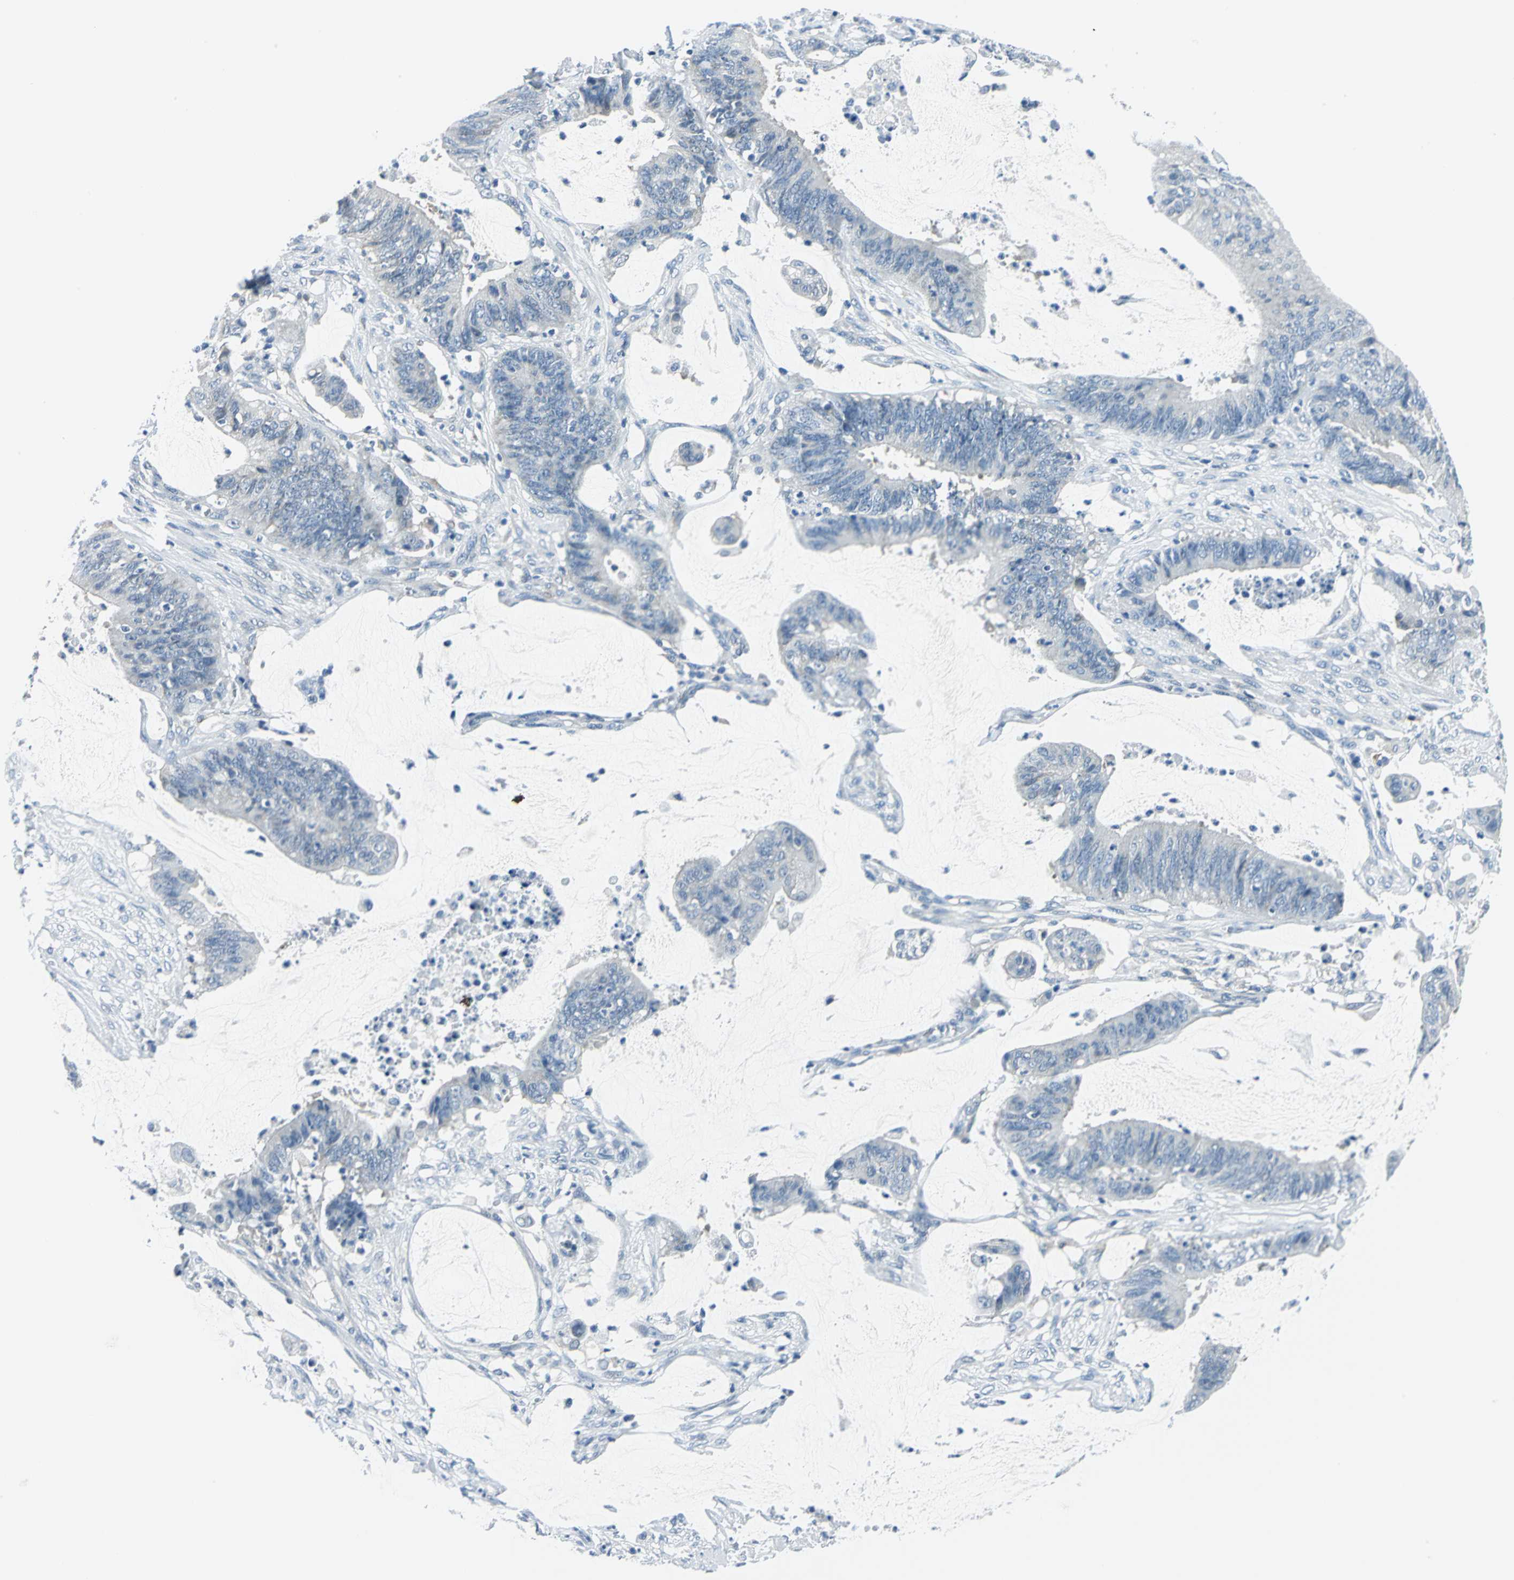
{"staining": {"intensity": "negative", "quantity": "none", "location": "none"}, "tissue": "colorectal cancer", "cell_type": "Tumor cells", "image_type": "cancer", "snomed": [{"axis": "morphology", "description": "Adenocarcinoma, NOS"}, {"axis": "topography", "description": "Rectum"}], "caption": "Immunohistochemistry (IHC) image of human adenocarcinoma (colorectal) stained for a protein (brown), which reveals no staining in tumor cells. (DAB immunohistochemistry (IHC) visualized using brightfield microscopy, high magnification).", "gene": "AKR1A1", "patient": {"sex": "female", "age": 66}}